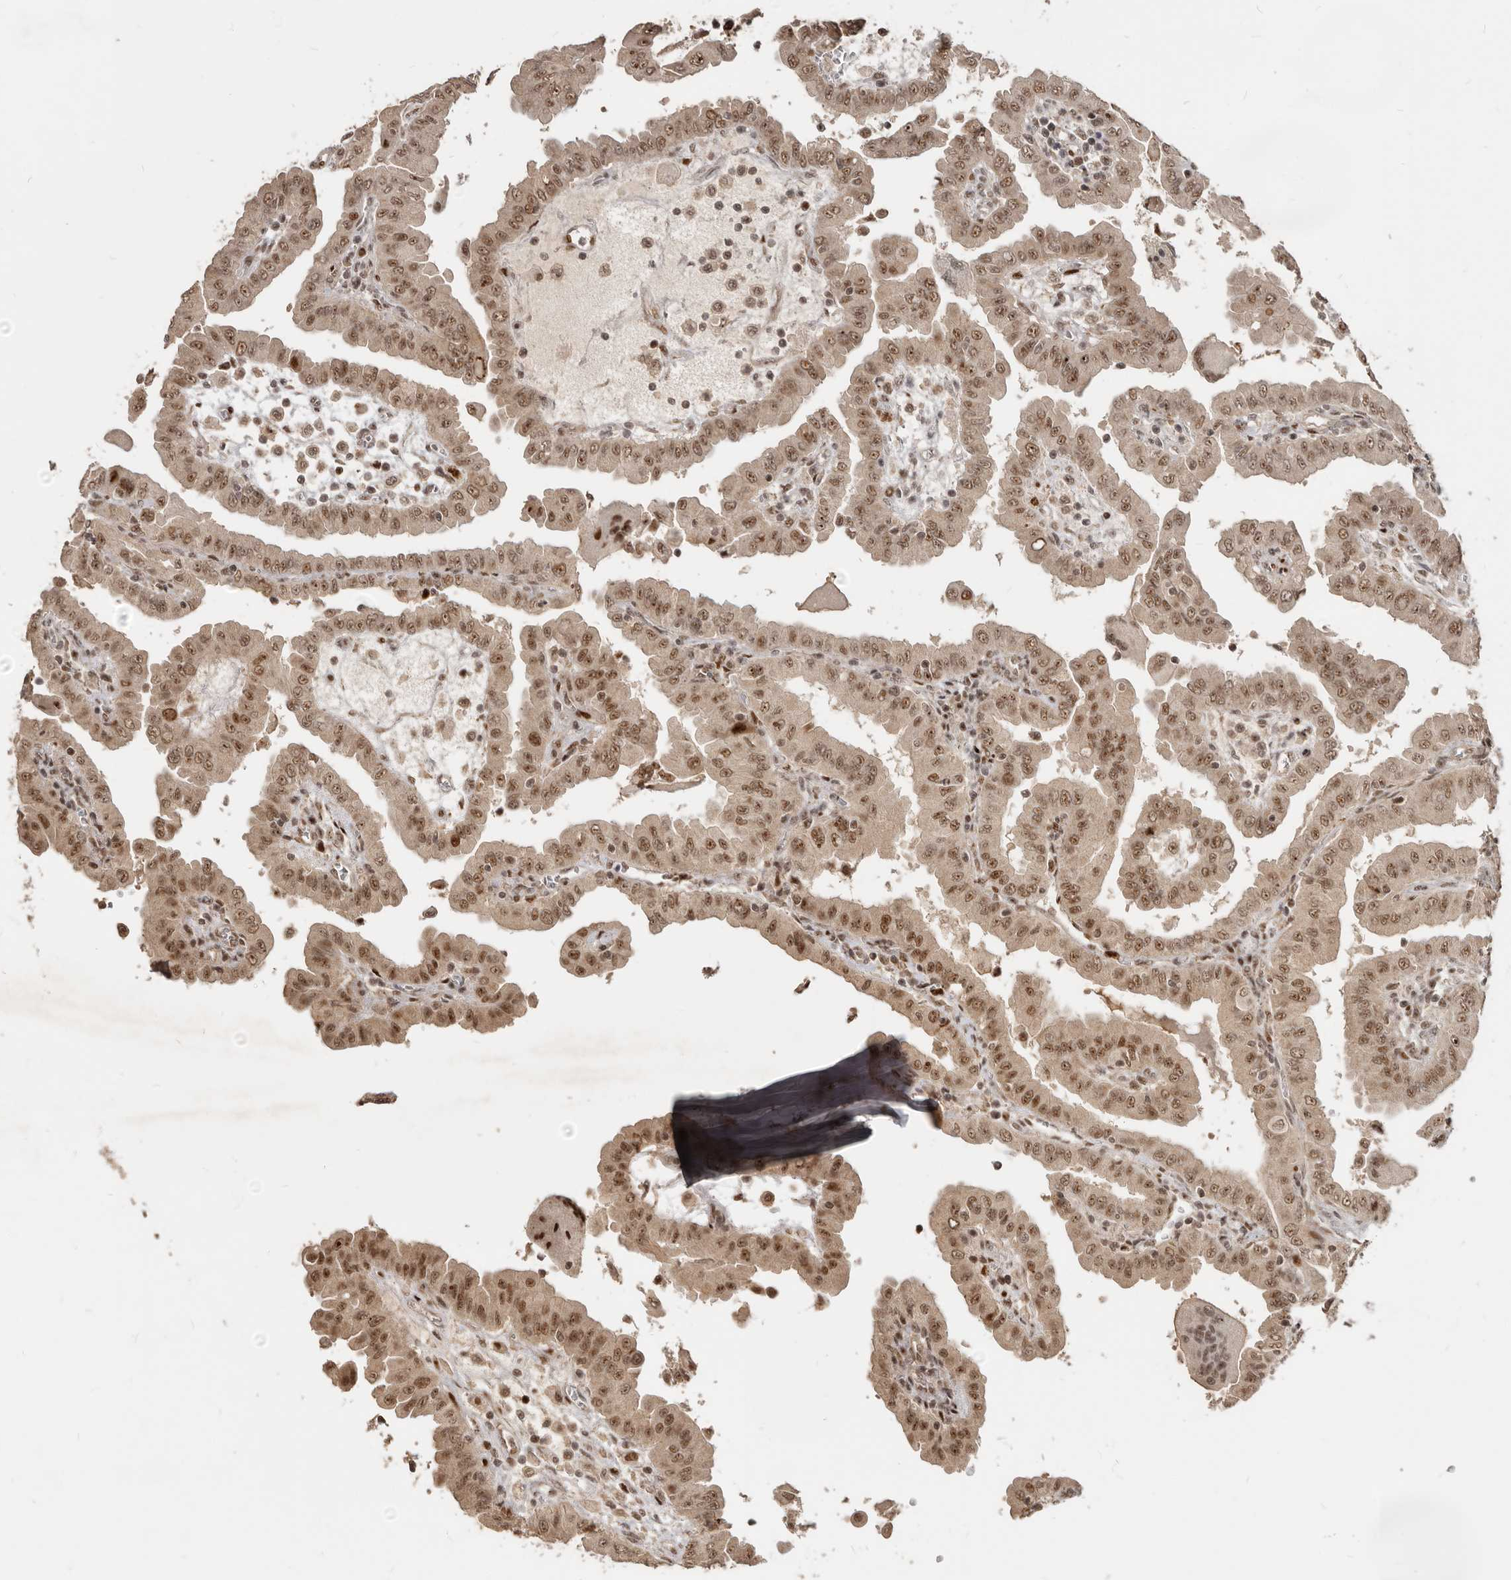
{"staining": {"intensity": "moderate", "quantity": ">75%", "location": "cytoplasmic/membranous,nuclear"}, "tissue": "thyroid cancer", "cell_type": "Tumor cells", "image_type": "cancer", "snomed": [{"axis": "morphology", "description": "Papillary adenocarcinoma, NOS"}, {"axis": "topography", "description": "Thyroid gland"}], "caption": "Papillary adenocarcinoma (thyroid) stained for a protein demonstrates moderate cytoplasmic/membranous and nuclear positivity in tumor cells. (DAB (3,3'-diaminobenzidine) = brown stain, brightfield microscopy at high magnification).", "gene": "GPBP1L1", "patient": {"sex": "male", "age": 33}}